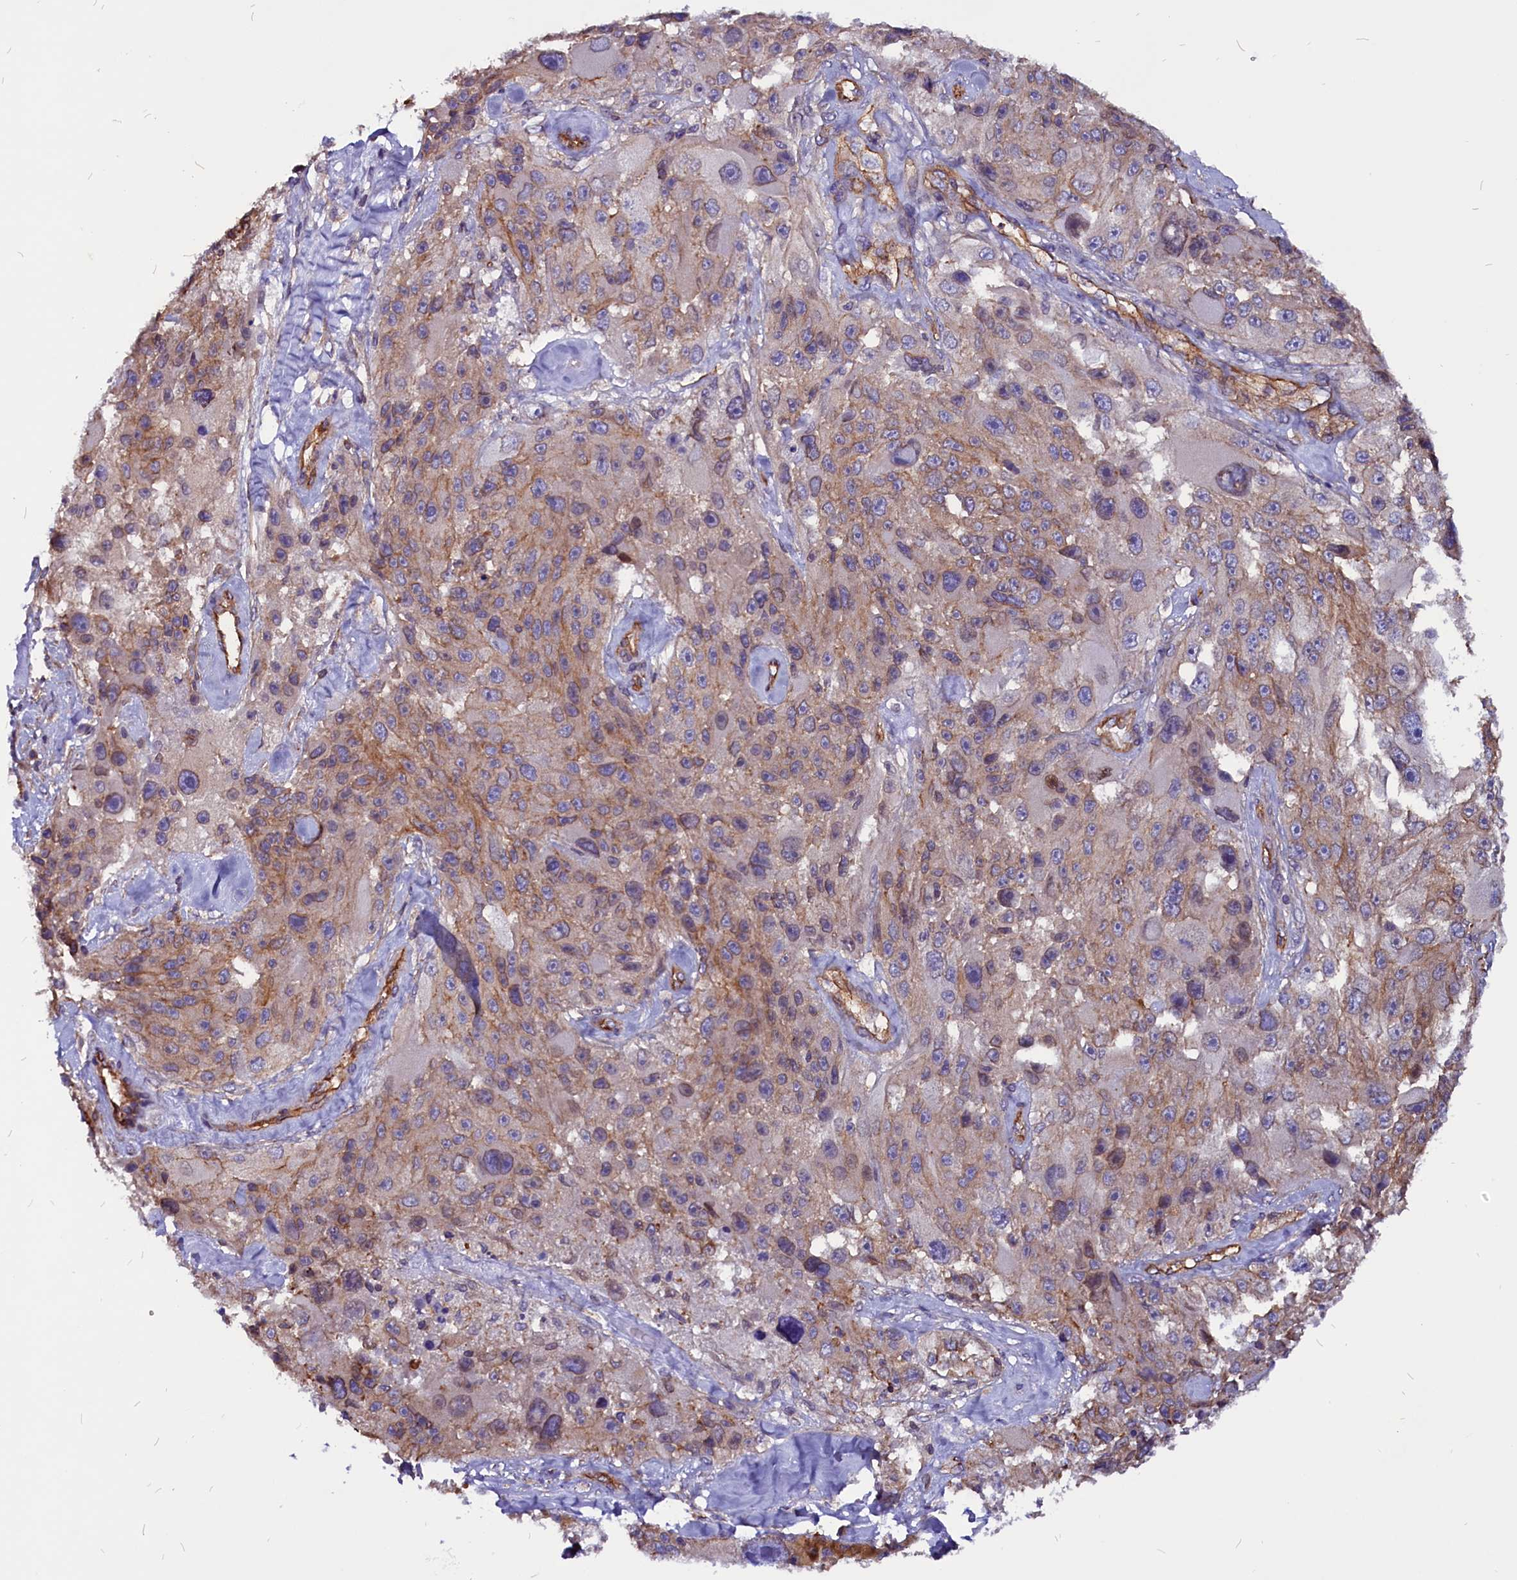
{"staining": {"intensity": "weak", "quantity": "25%-75%", "location": "cytoplasmic/membranous"}, "tissue": "melanoma", "cell_type": "Tumor cells", "image_type": "cancer", "snomed": [{"axis": "morphology", "description": "Malignant melanoma, Metastatic site"}, {"axis": "topography", "description": "Lymph node"}], "caption": "Malignant melanoma (metastatic site) stained with immunohistochemistry shows weak cytoplasmic/membranous expression in approximately 25%-75% of tumor cells.", "gene": "ZNF749", "patient": {"sex": "male", "age": 62}}